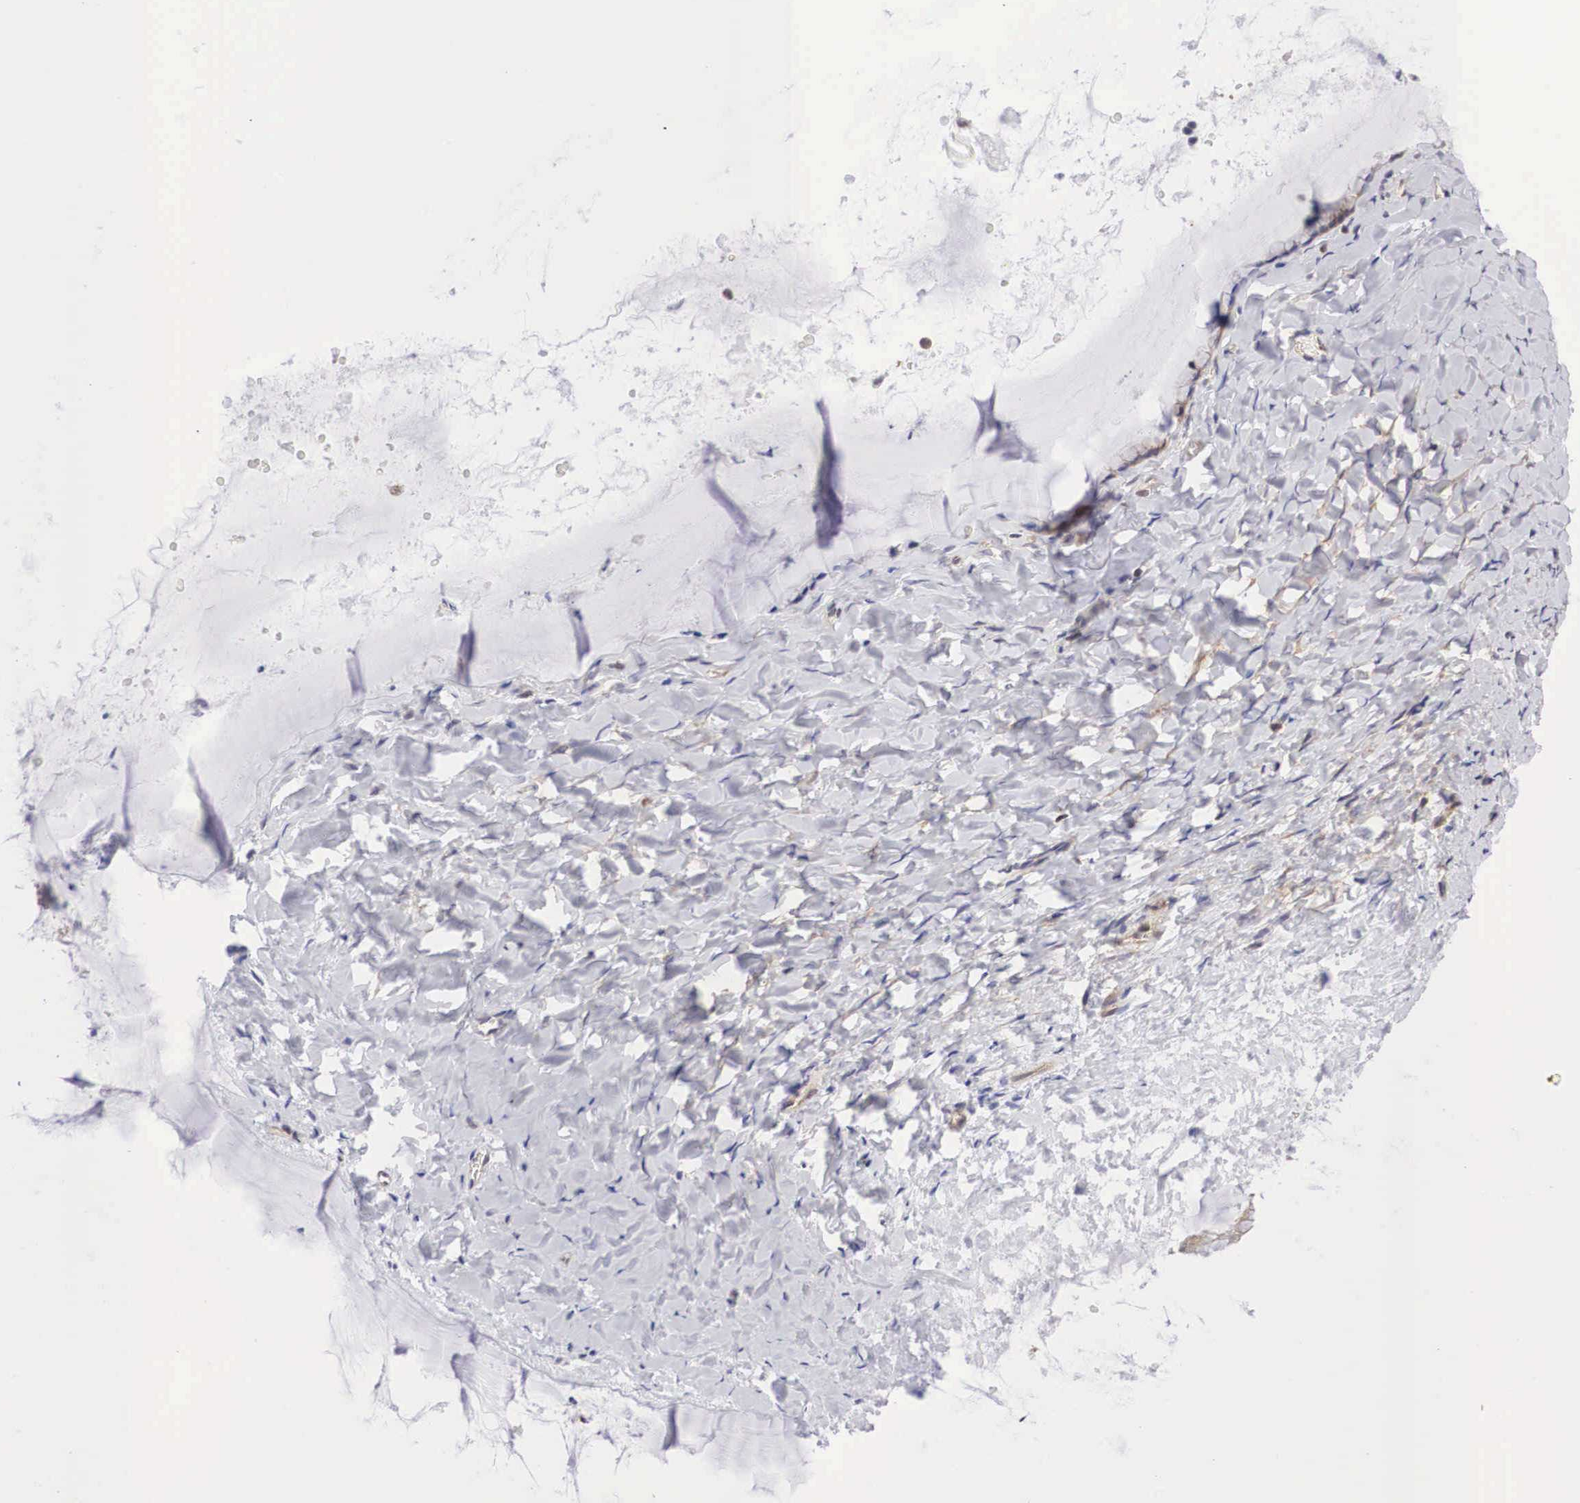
{"staining": {"intensity": "negative", "quantity": "none", "location": "none"}, "tissue": "ovarian cancer", "cell_type": "Tumor cells", "image_type": "cancer", "snomed": [{"axis": "morphology", "description": "Cystadenocarcinoma, mucinous, NOS"}, {"axis": "topography", "description": "Ovary"}], "caption": "Immunohistochemical staining of mucinous cystadenocarcinoma (ovarian) demonstrates no significant expression in tumor cells.", "gene": "DHRS1", "patient": {"sex": "female", "age": 41}}